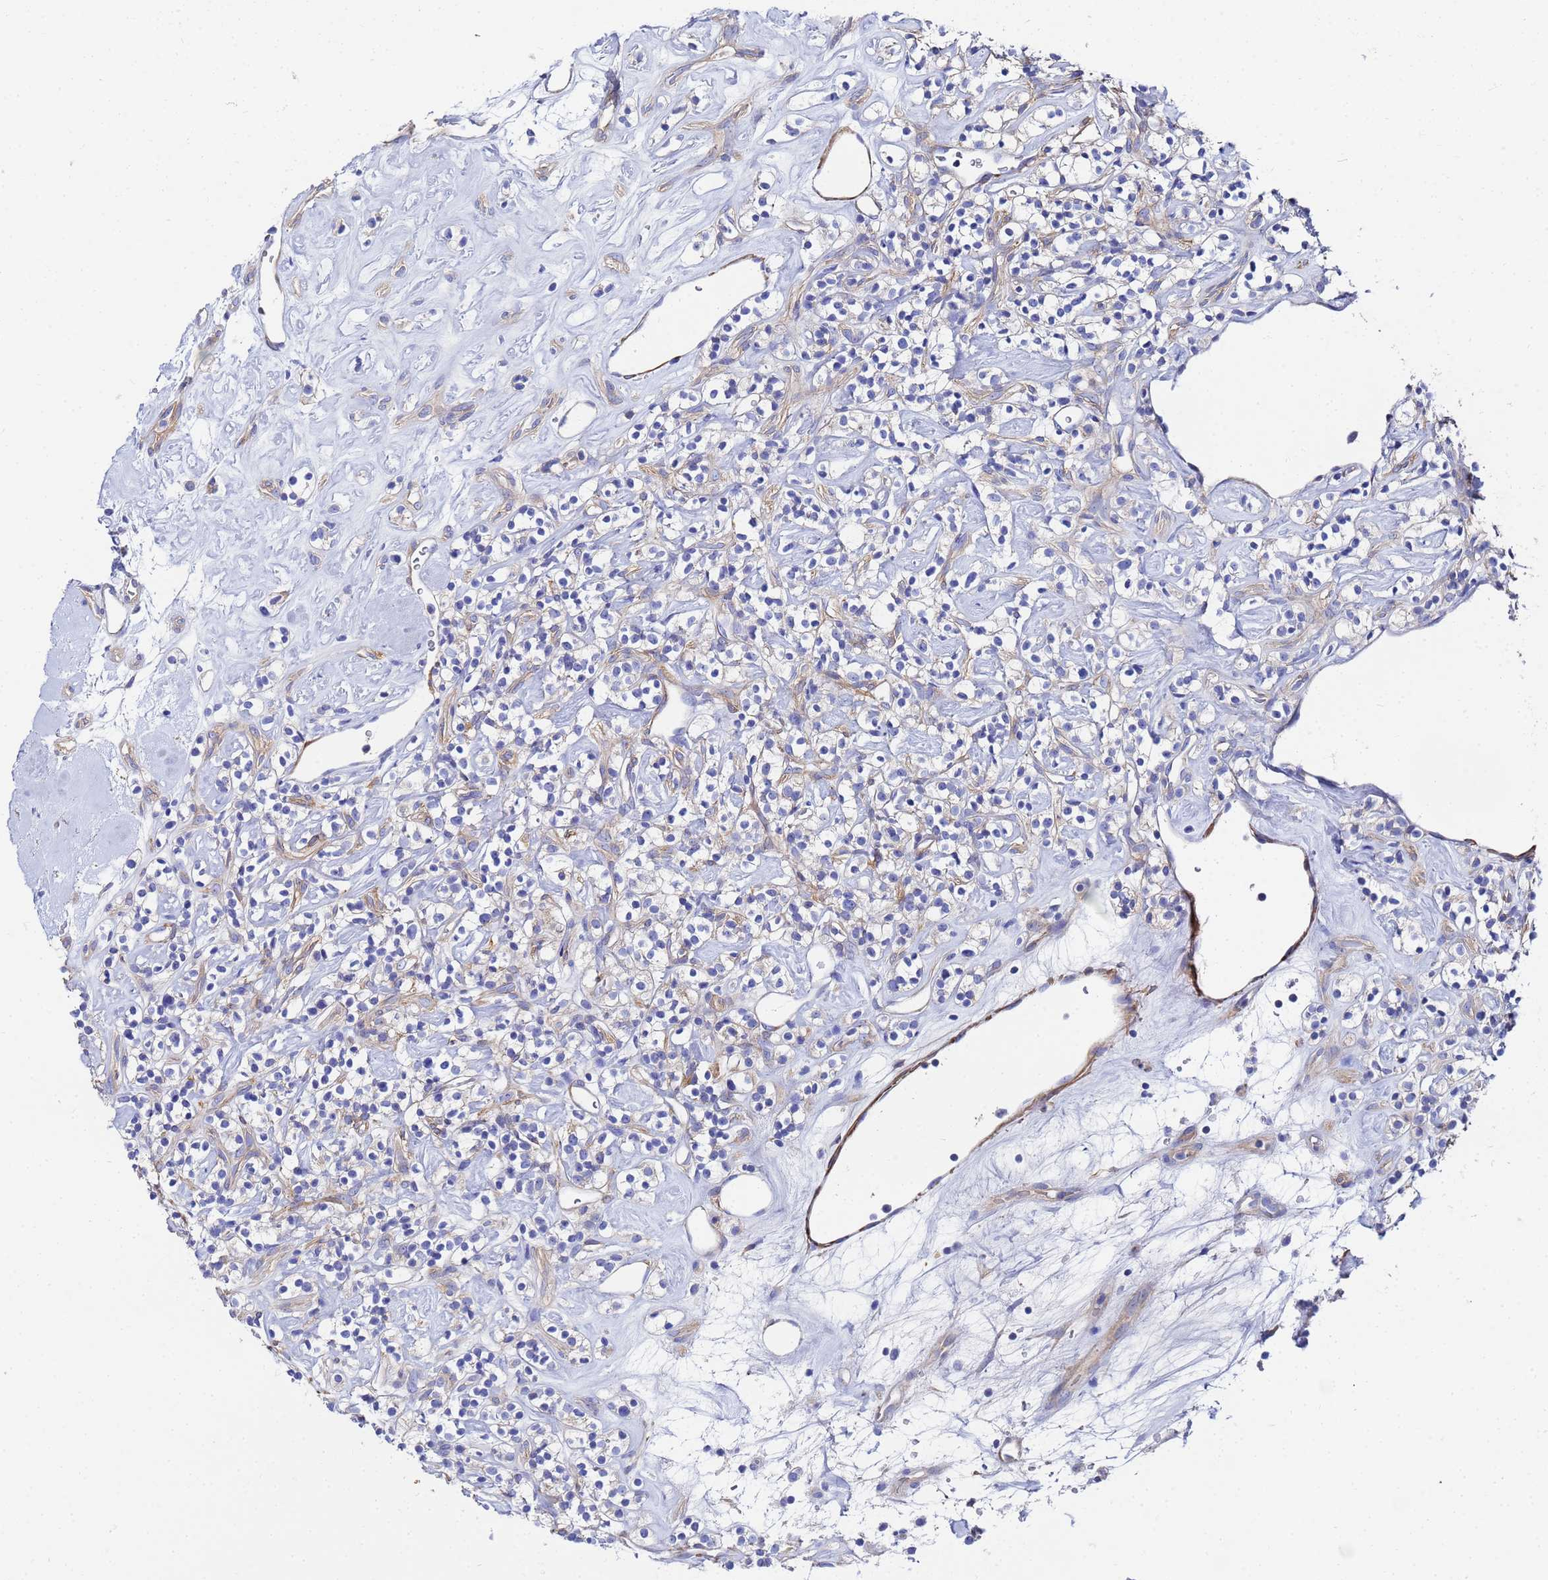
{"staining": {"intensity": "negative", "quantity": "none", "location": "none"}, "tissue": "renal cancer", "cell_type": "Tumor cells", "image_type": "cancer", "snomed": [{"axis": "morphology", "description": "Adenocarcinoma, NOS"}, {"axis": "topography", "description": "Kidney"}], "caption": "Tumor cells are negative for protein expression in human adenocarcinoma (renal).", "gene": "RAB39B", "patient": {"sex": "male", "age": 77}}